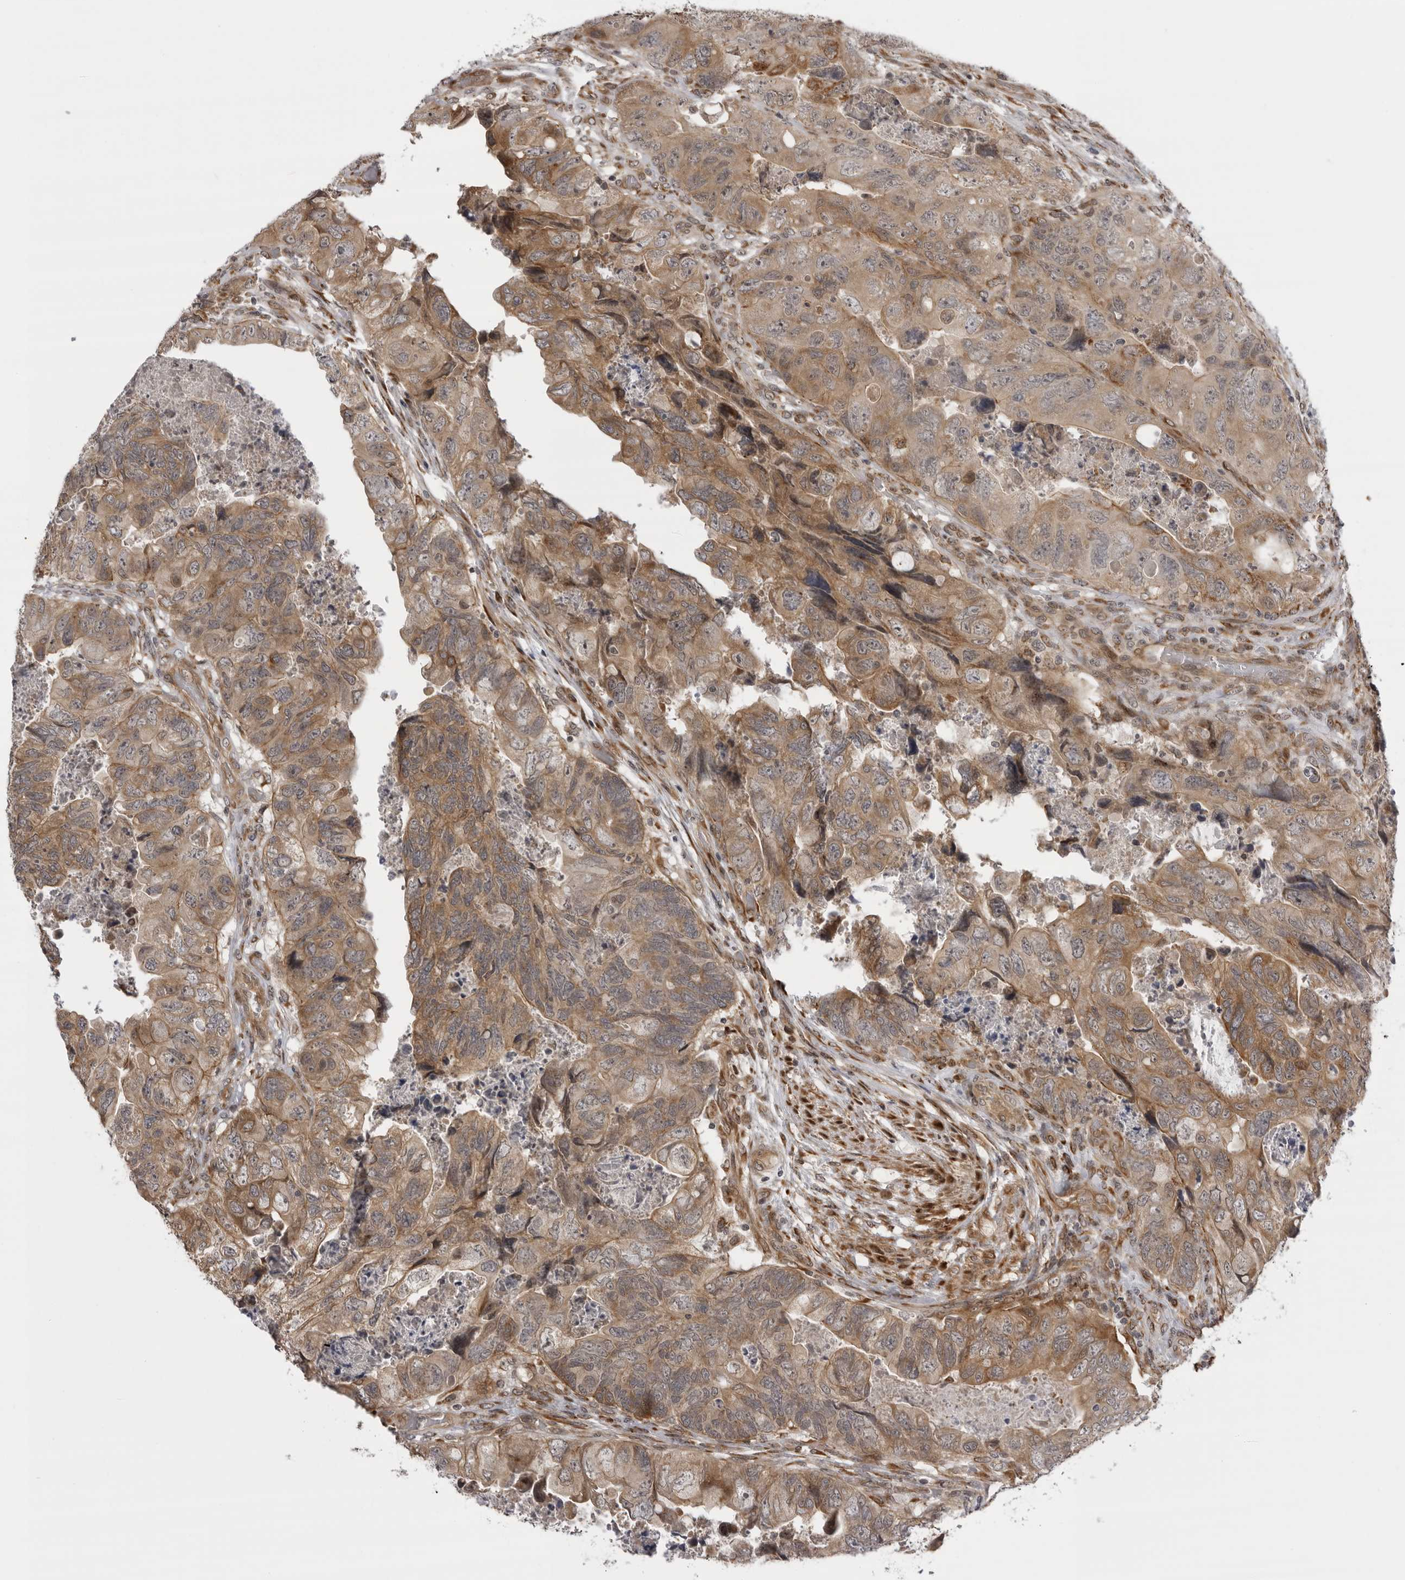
{"staining": {"intensity": "moderate", "quantity": ">75%", "location": "cytoplasmic/membranous"}, "tissue": "colorectal cancer", "cell_type": "Tumor cells", "image_type": "cancer", "snomed": [{"axis": "morphology", "description": "Adenocarcinoma, NOS"}, {"axis": "topography", "description": "Rectum"}], "caption": "DAB (3,3'-diaminobenzidine) immunohistochemical staining of human adenocarcinoma (colorectal) exhibits moderate cytoplasmic/membranous protein staining in approximately >75% of tumor cells.", "gene": "DNAH14", "patient": {"sex": "male", "age": 63}}